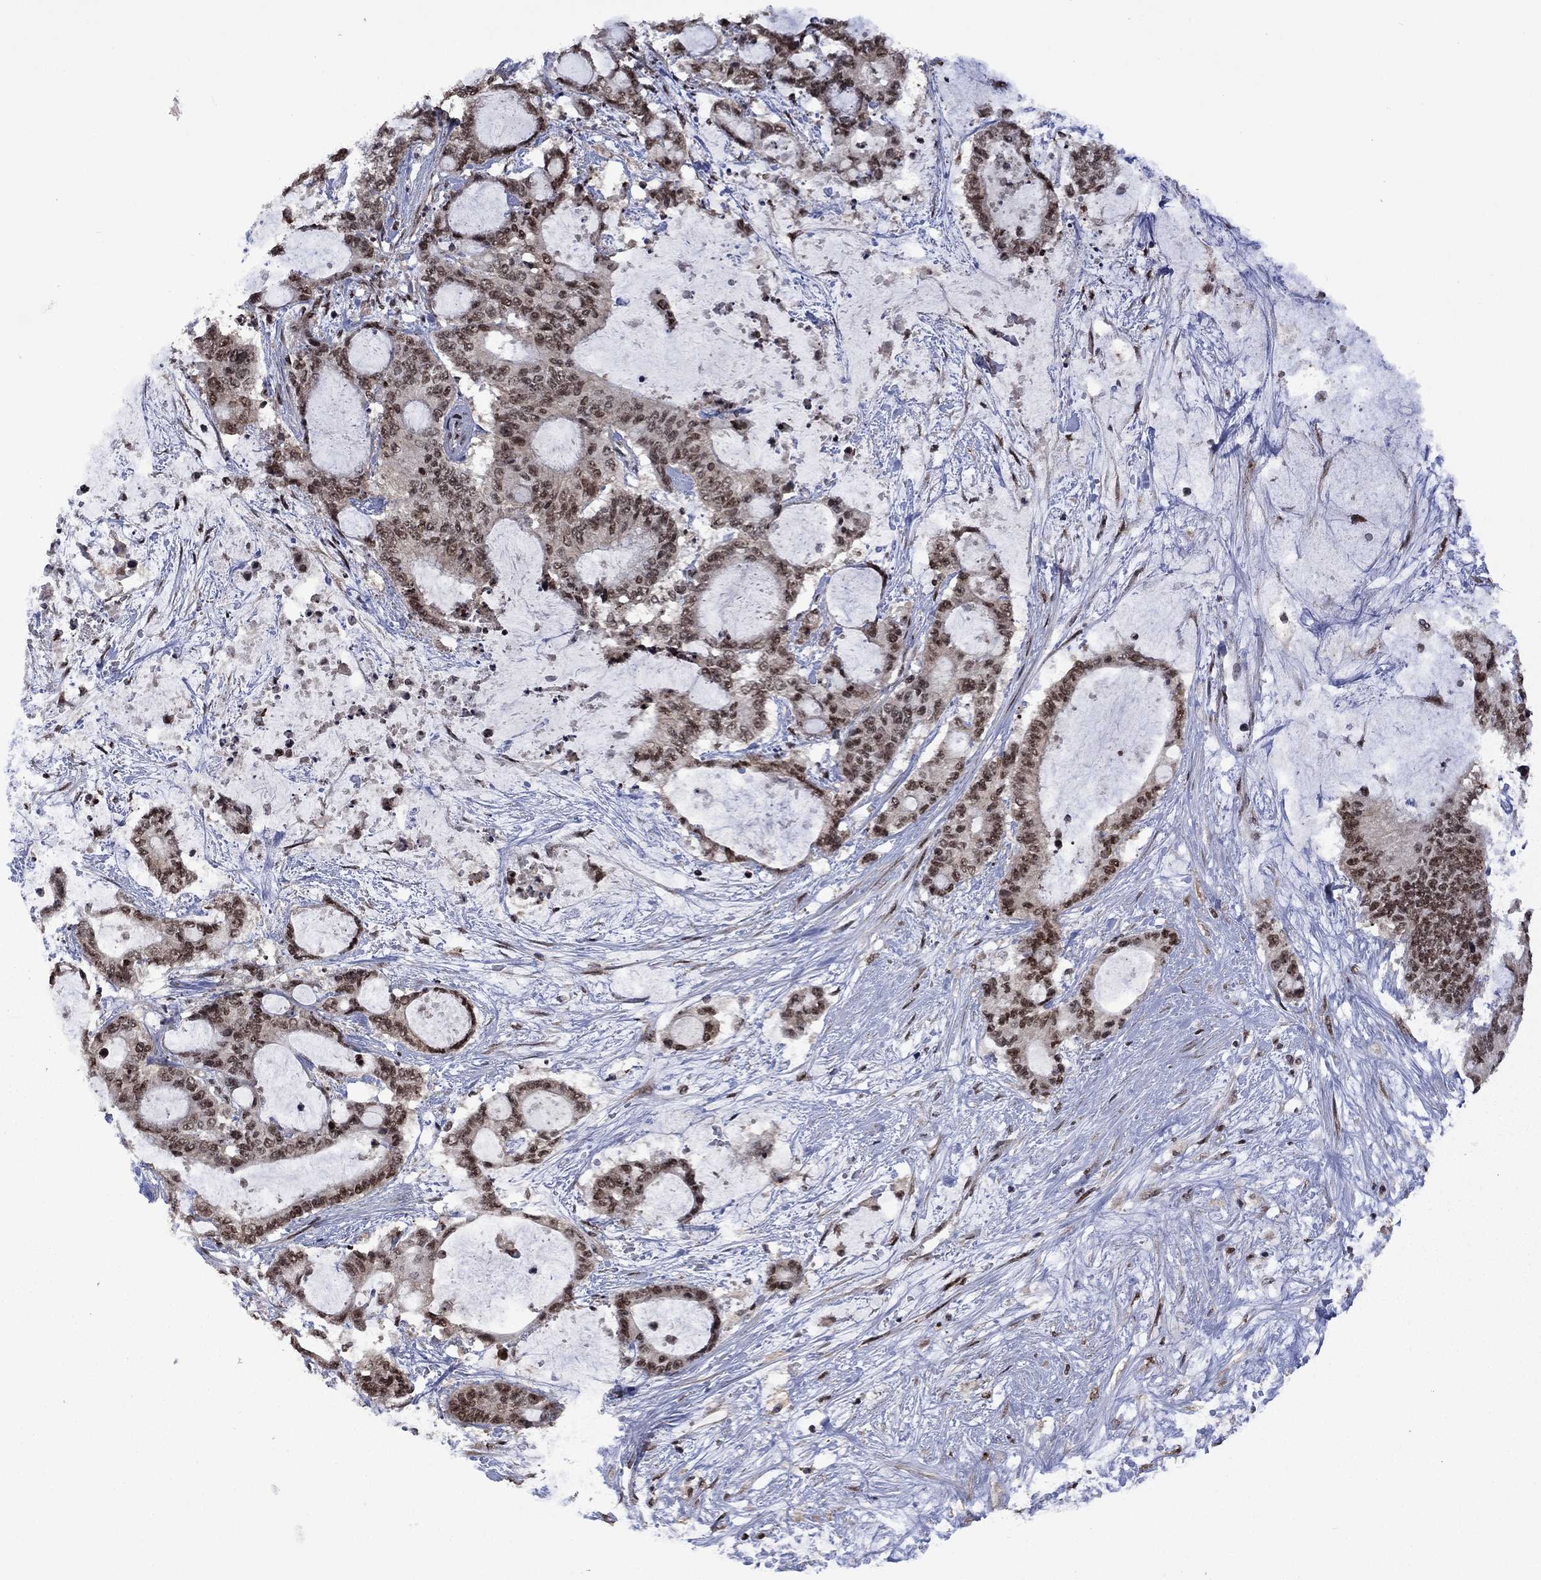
{"staining": {"intensity": "moderate", "quantity": "25%-75%", "location": "nuclear"}, "tissue": "liver cancer", "cell_type": "Tumor cells", "image_type": "cancer", "snomed": [{"axis": "morphology", "description": "Normal tissue, NOS"}, {"axis": "morphology", "description": "Cholangiocarcinoma"}, {"axis": "topography", "description": "Liver"}, {"axis": "topography", "description": "Peripheral nerve tissue"}], "caption": "Liver cancer stained with a brown dye exhibits moderate nuclear positive positivity in approximately 25%-75% of tumor cells.", "gene": "FBL", "patient": {"sex": "female", "age": 73}}